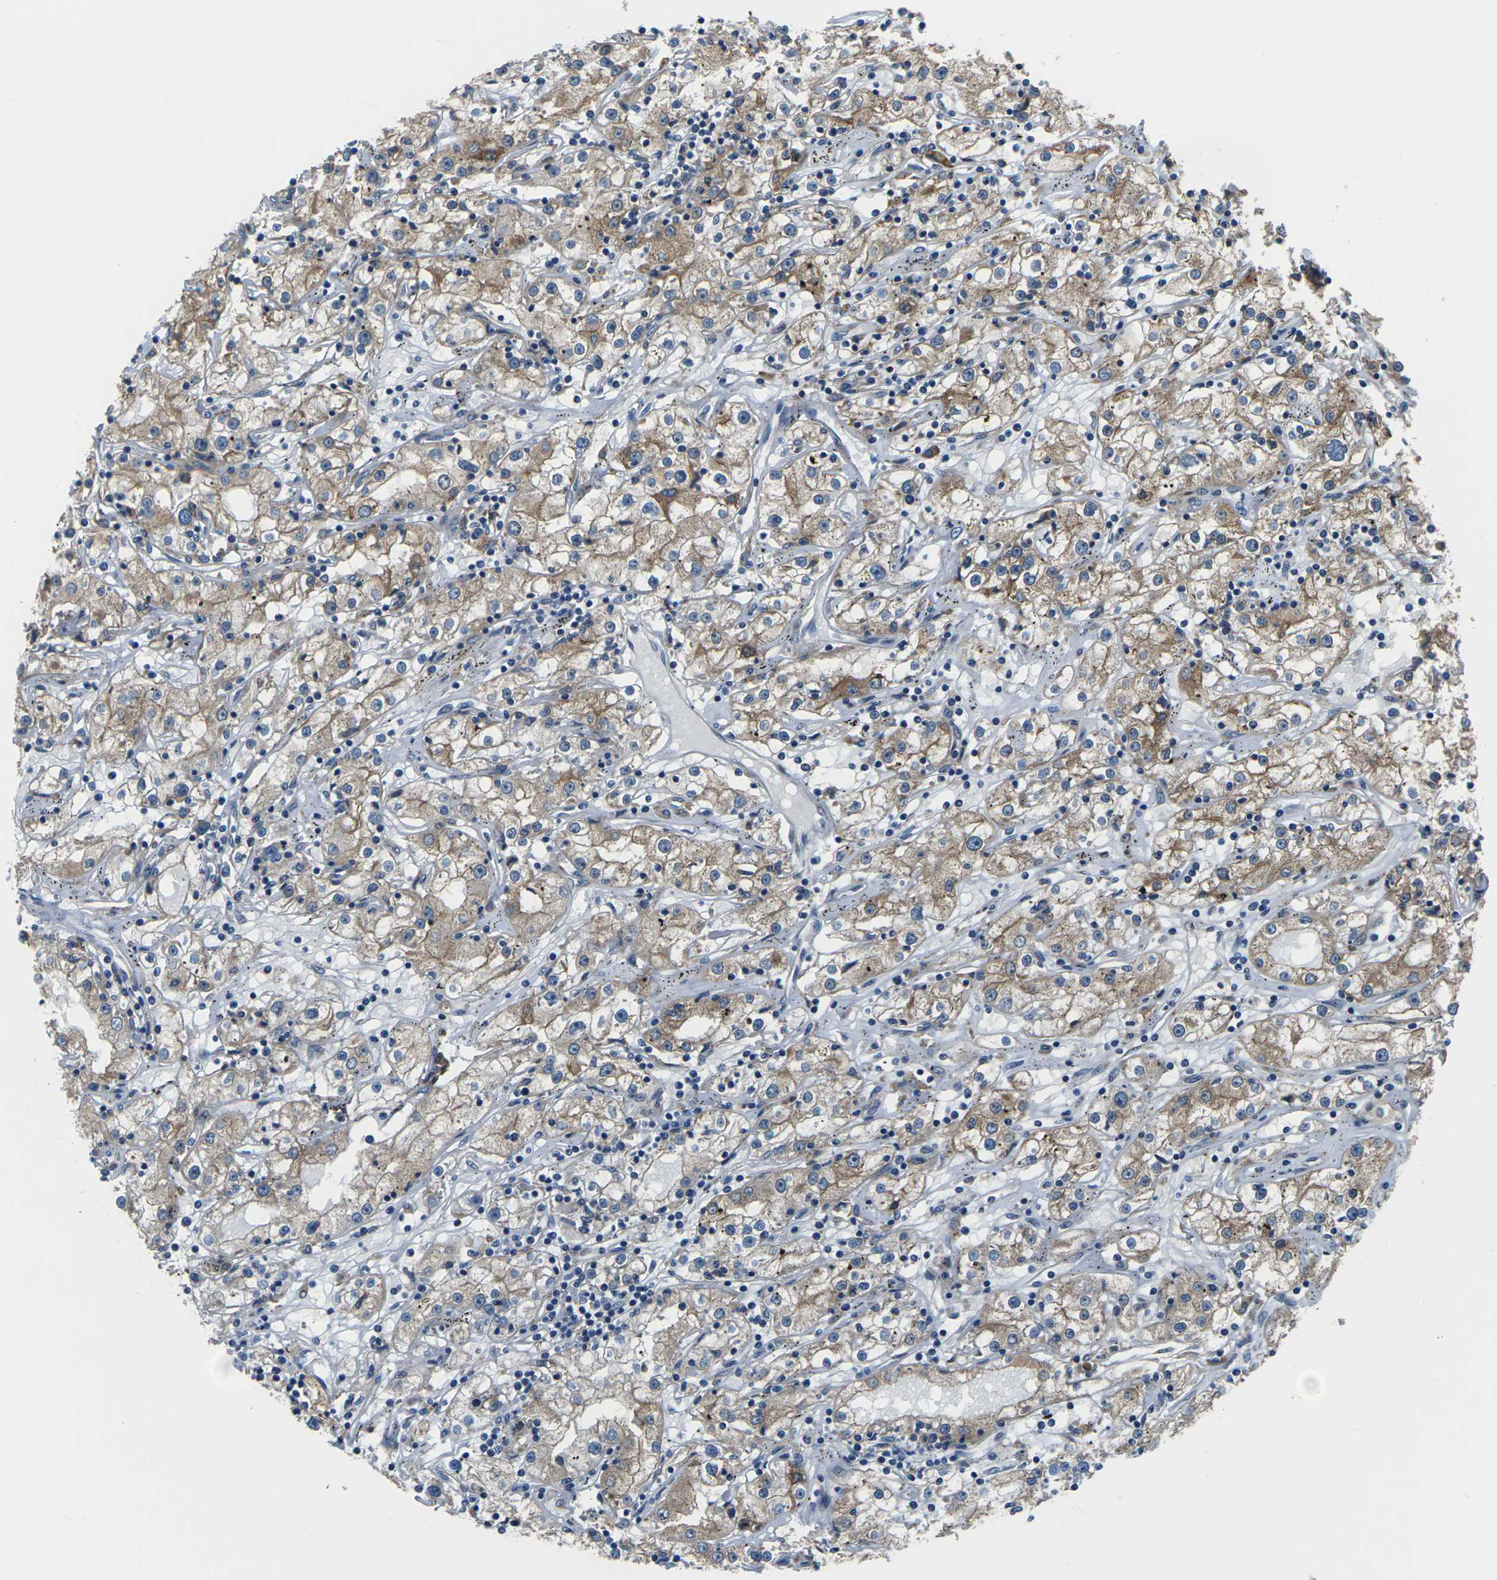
{"staining": {"intensity": "moderate", "quantity": ">75%", "location": "cytoplasmic/membranous"}, "tissue": "renal cancer", "cell_type": "Tumor cells", "image_type": "cancer", "snomed": [{"axis": "morphology", "description": "Adenocarcinoma, NOS"}, {"axis": "topography", "description": "Kidney"}], "caption": "A histopathology image of human renal cancer (adenocarcinoma) stained for a protein exhibits moderate cytoplasmic/membranous brown staining in tumor cells.", "gene": "GABRP", "patient": {"sex": "male", "age": 56}}